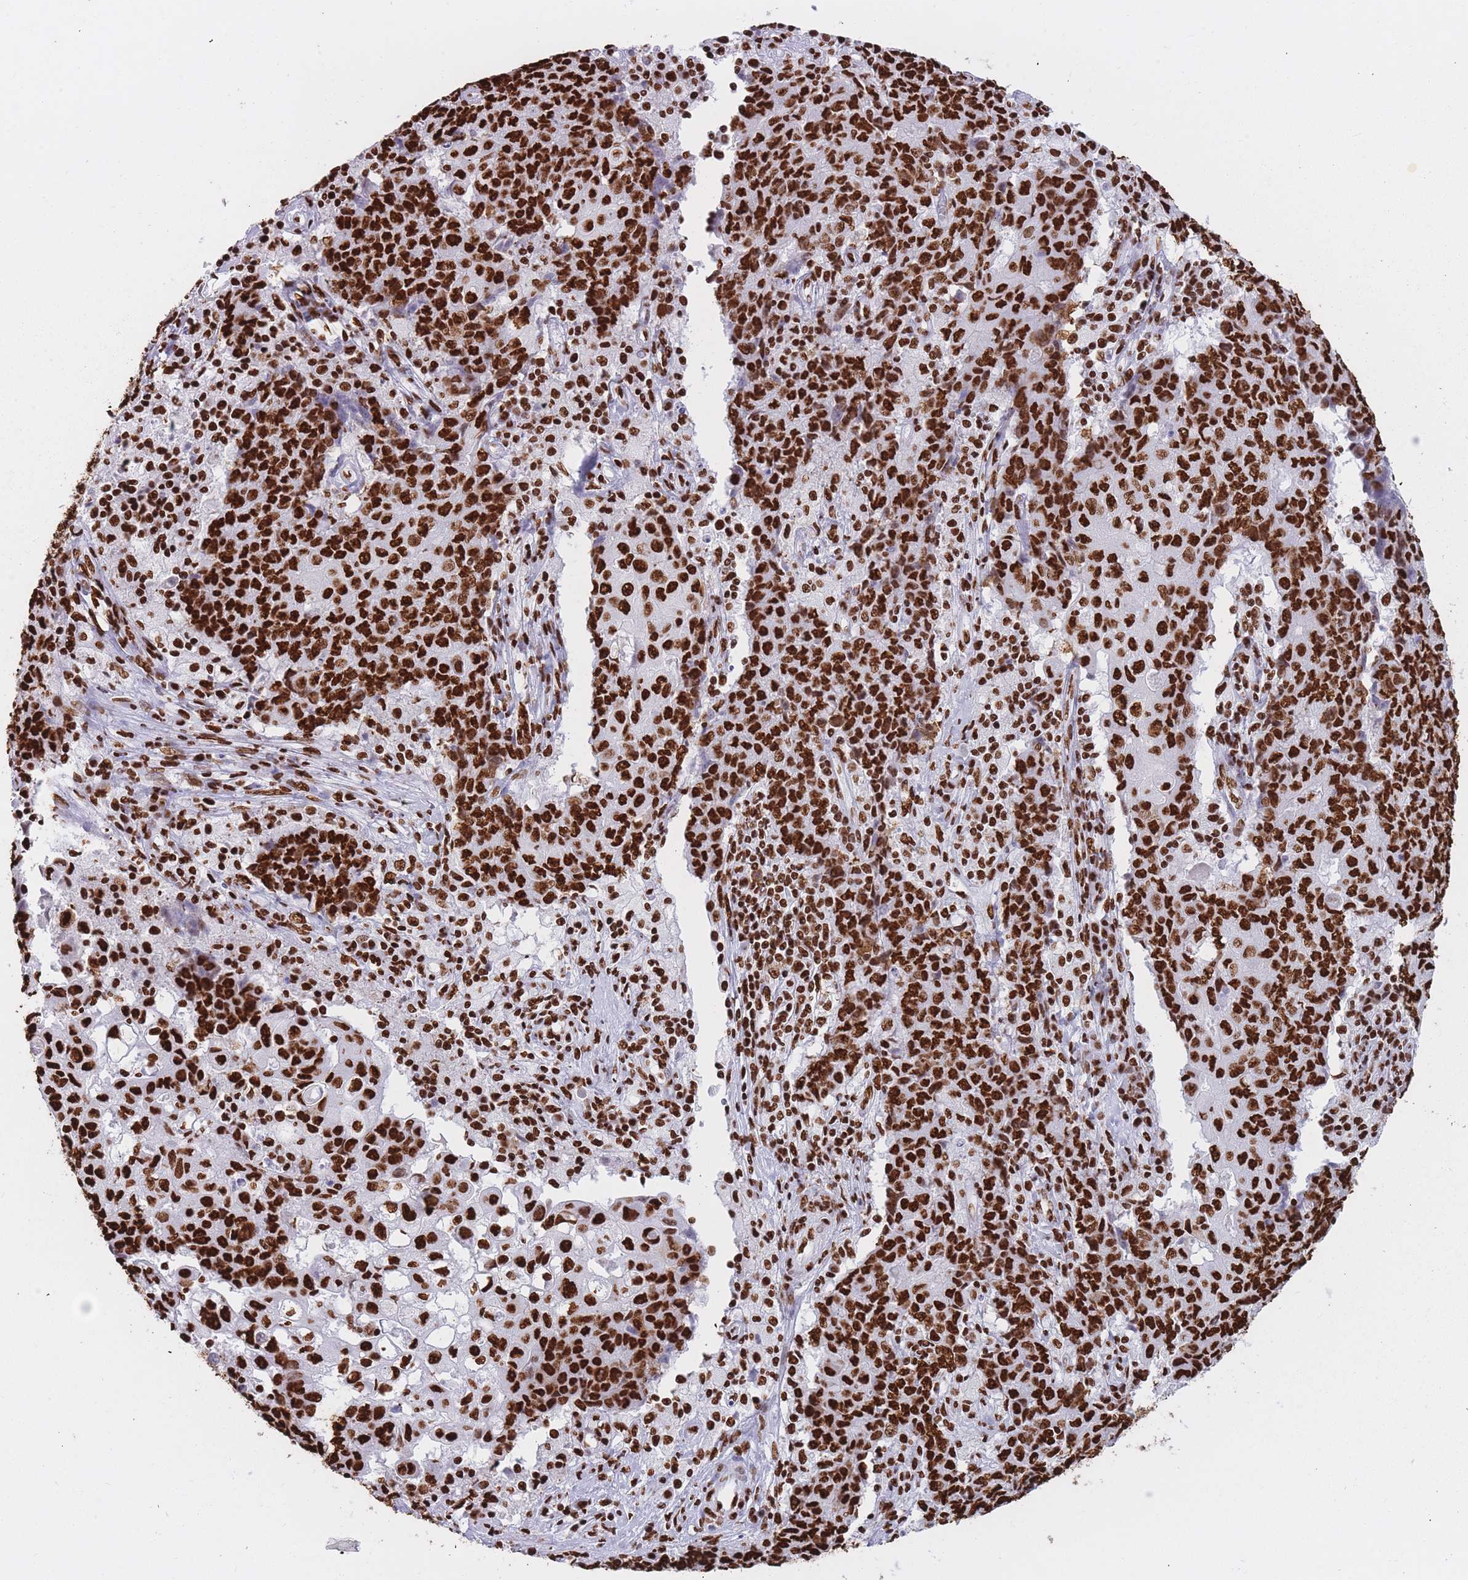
{"staining": {"intensity": "strong", "quantity": ">75%", "location": "nuclear"}, "tissue": "ovarian cancer", "cell_type": "Tumor cells", "image_type": "cancer", "snomed": [{"axis": "morphology", "description": "Carcinoma, endometroid"}, {"axis": "topography", "description": "Ovary"}], "caption": "Human ovarian endometroid carcinoma stained for a protein (brown) exhibits strong nuclear positive positivity in about >75% of tumor cells.", "gene": "HNRNPUL1", "patient": {"sex": "female", "age": 42}}